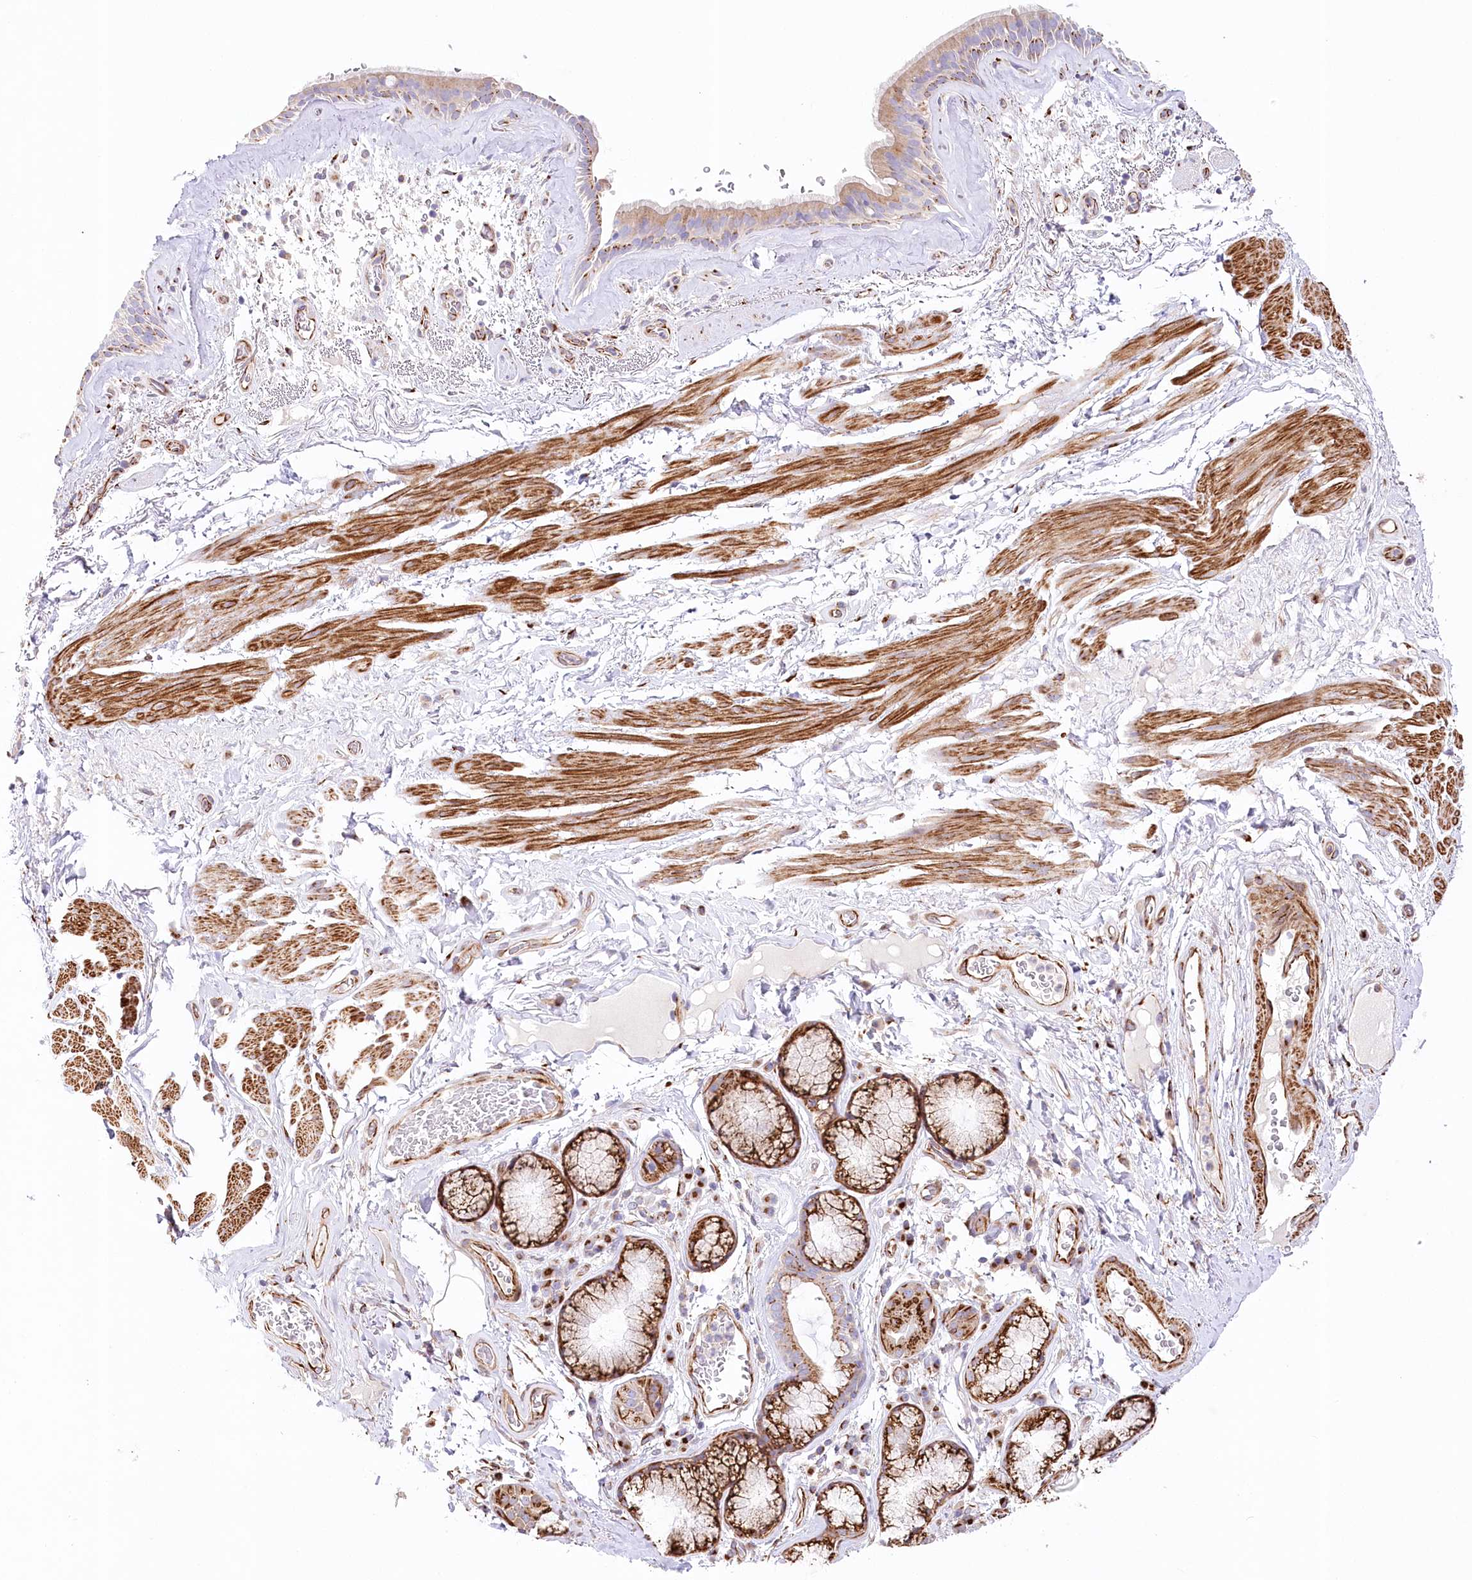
{"staining": {"intensity": "moderate", "quantity": "25%-75%", "location": "cytoplasmic/membranous"}, "tissue": "bronchus", "cell_type": "Respiratory epithelial cells", "image_type": "normal", "snomed": [{"axis": "morphology", "description": "Normal tissue, NOS"}, {"axis": "topography", "description": "Cartilage tissue"}], "caption": "Normal bronchus reveals moderate cytoplasmic/membranous positivity in about 25%-75% of respiratory epithelial cells, visualized by immunohistochemistry. The protein is shown in brown color, while the nuclei are stained blue.", "gene": "ABRAXAS2", "patient": {"sex": "female", "age": 63}}